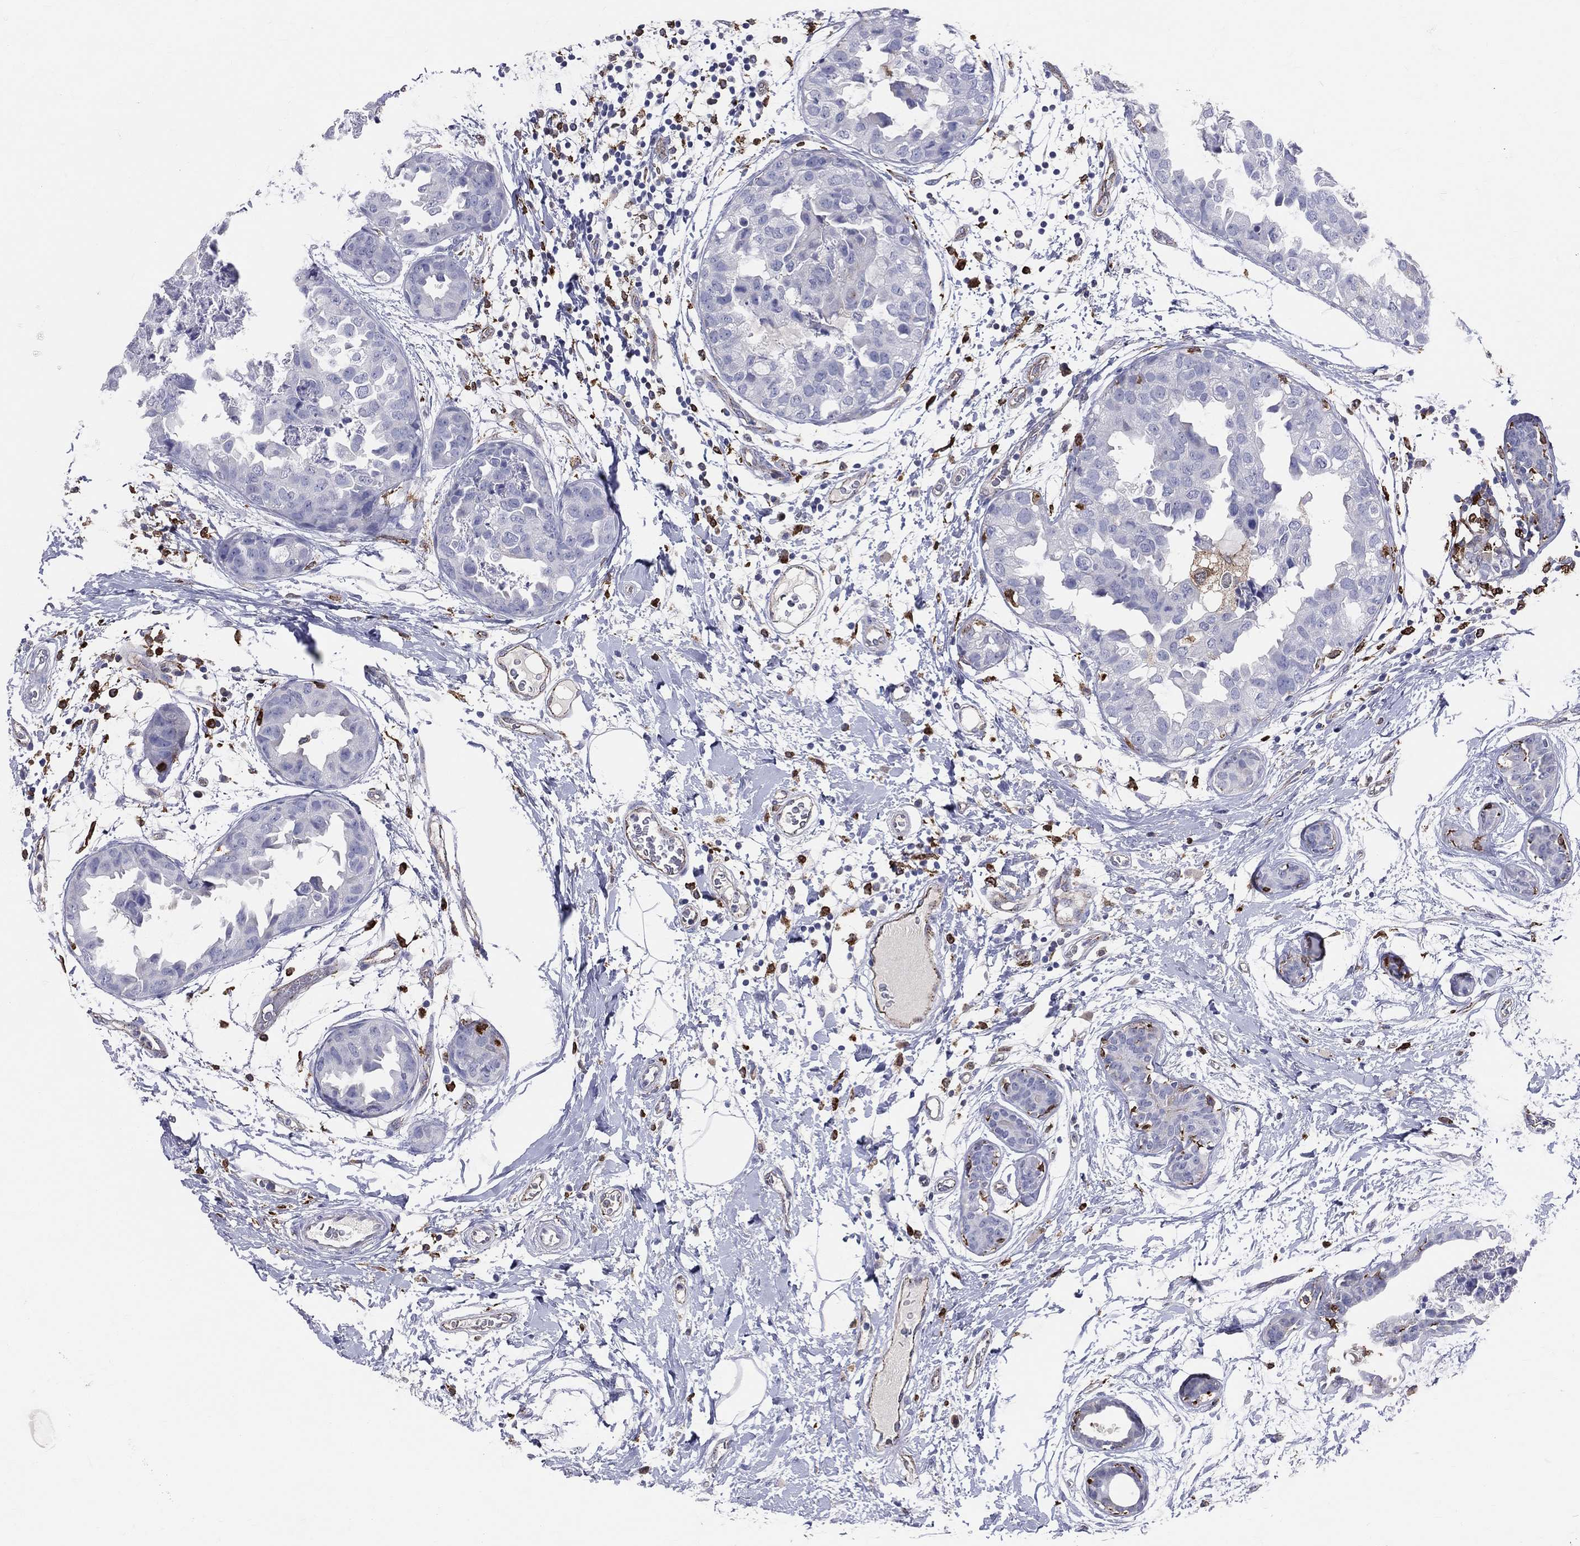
{"staining": {"intensity": "negative", "quantity": "none", "location": "none"}, "tissue": "breast cancer", "cell_type": "Tumor cells", "image_type": "cancer", "snomed": [{"axis": "morphology", "description": "Normal tissue, NOS"}, {"axis": "morphology", "description": "Duct carcinoma"}, {"axis": "topography", "description": "Breast"}], "caption": "Histopathology image shows no protein positivity in tumor cells of breast cancer (invasive ductal carcinoma) tissue.", "gene": "CD74", "patient": {"sex": "female", "age": 40}}